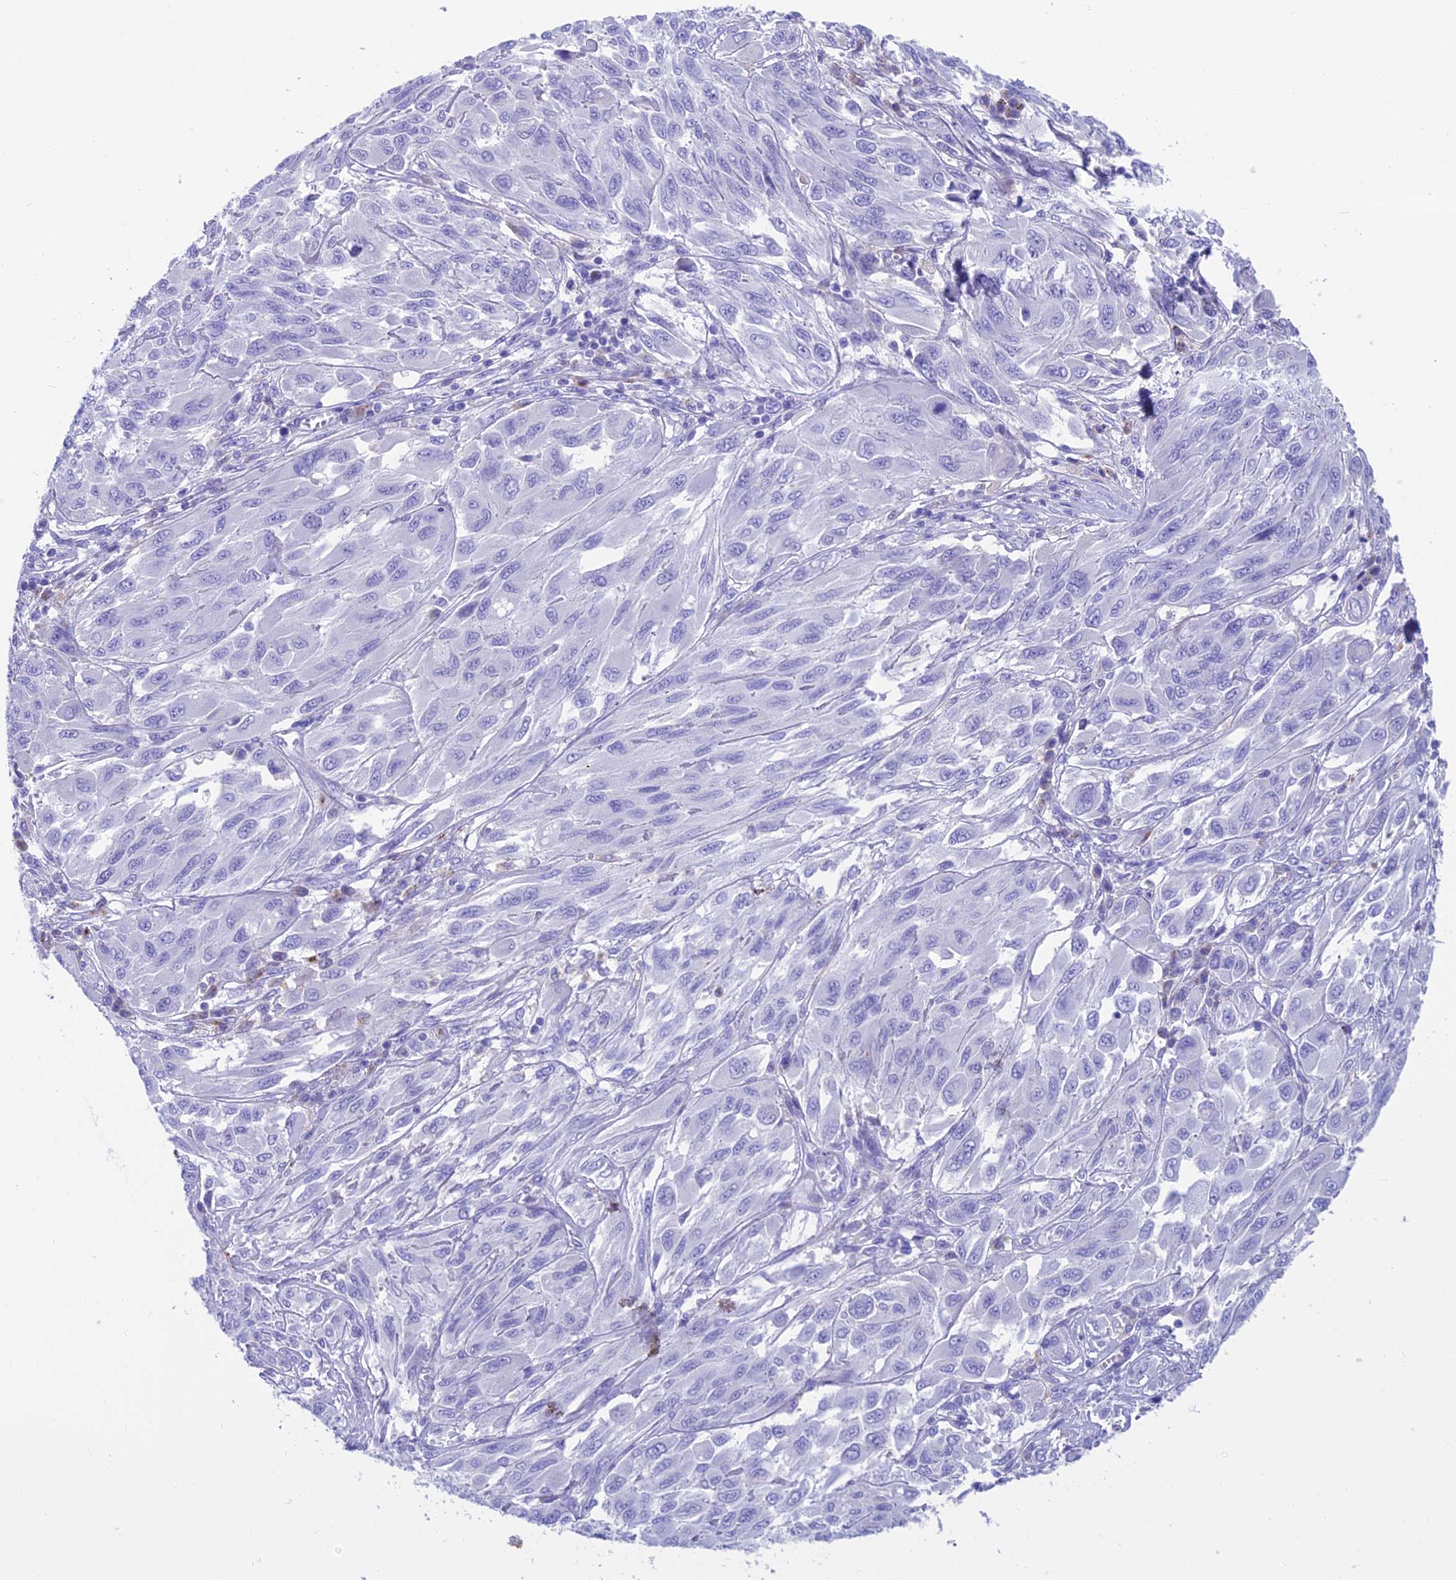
{"staining": {"intensity": "negative", "quantity": "none", "location": "none"}, "tissue": "melanoma", "cell_type": "Tumor cells", "image_type": "cancer", "snomed": [{"axis": "morphology", "description": "Malignant melanoma, NOS"}, {"axis": "topography", "description": "Skin"}], "caption": "IHC photomicrograph of melanoma stained for a protein (brown), which demonstrates no staining in tumor cells.", "gene": "GNG11", "patient": {"sex": "female", "age": 91}}